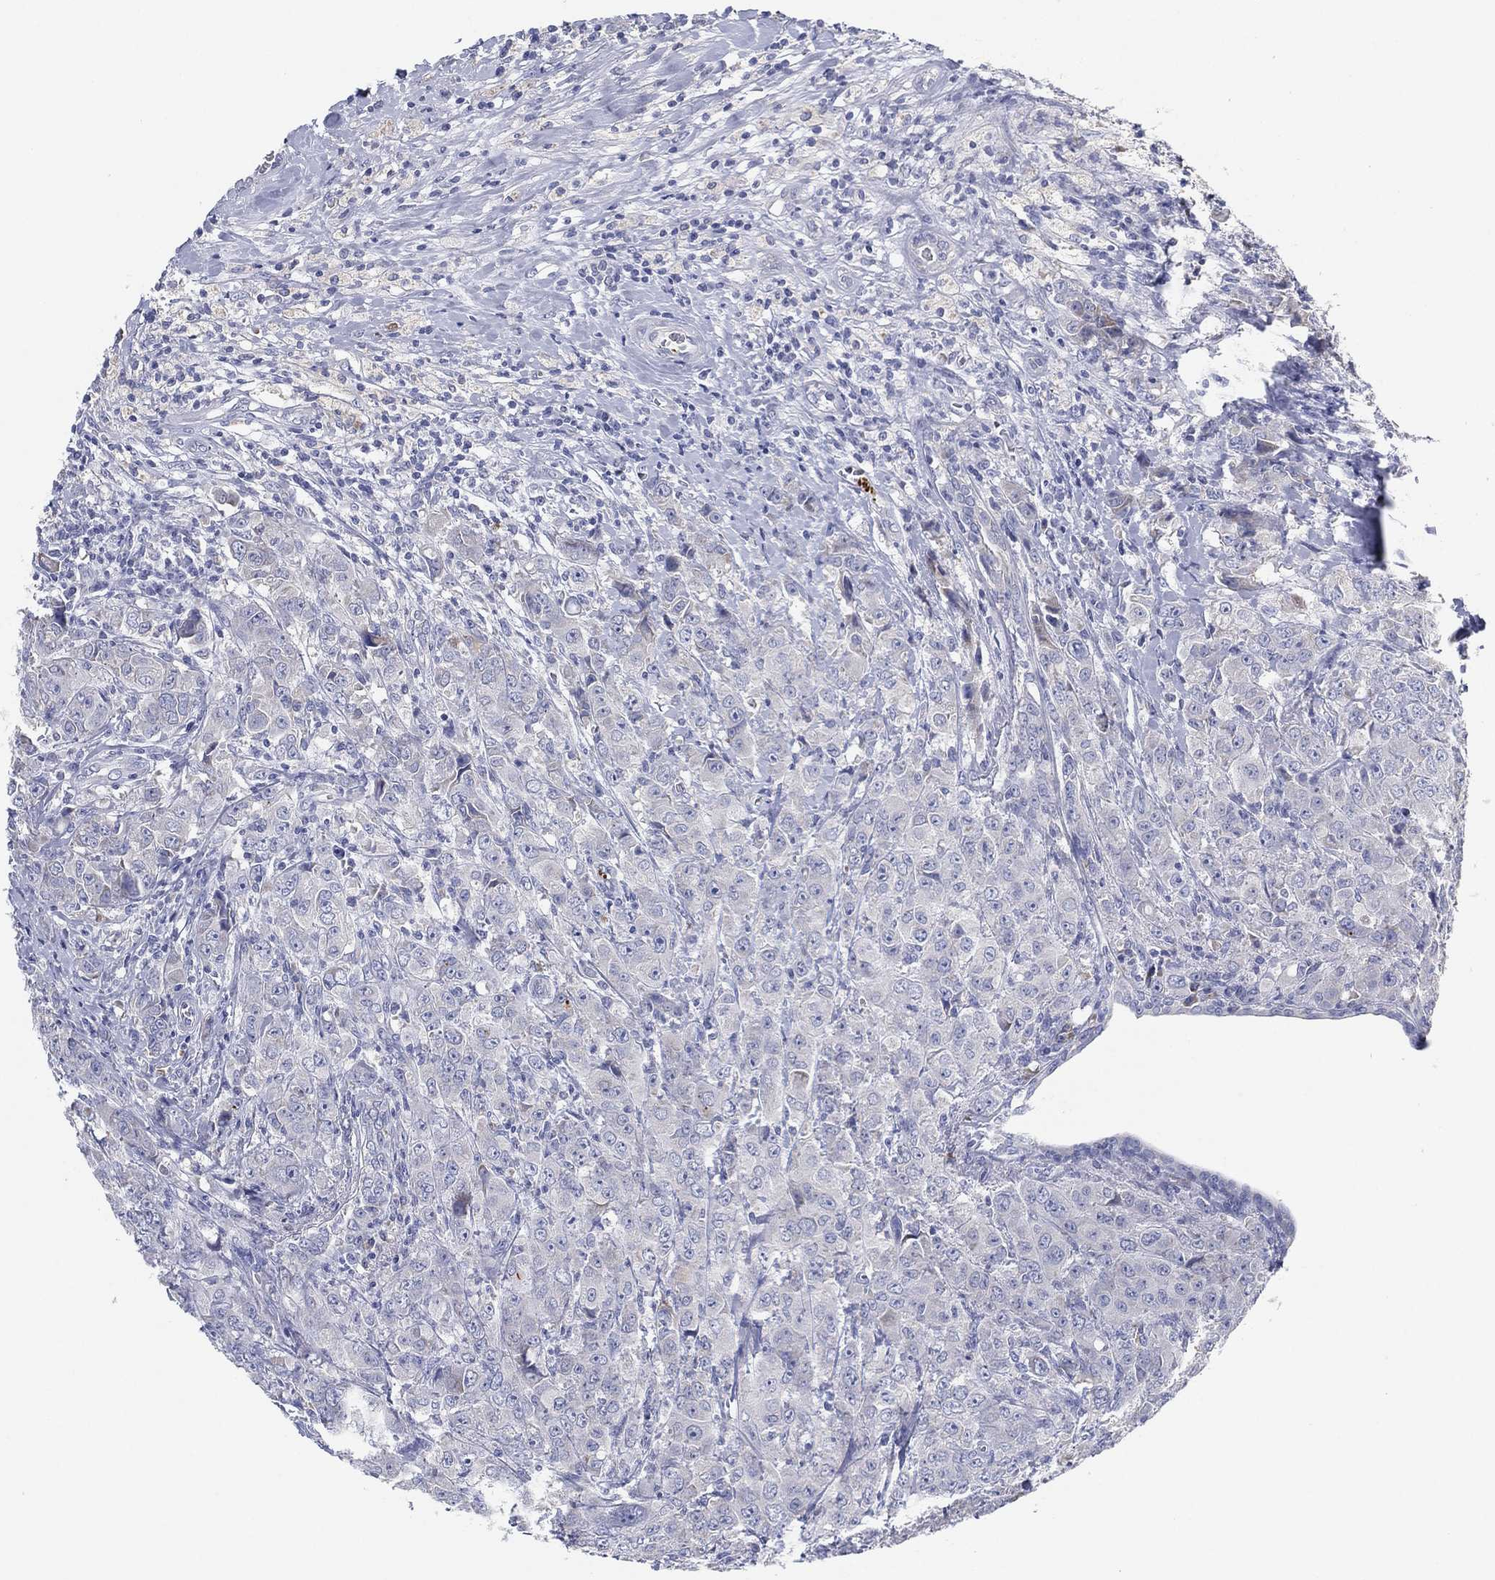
{"staining": {"intensity": "negative", "quantity": "none", "location": "none"}, "tissue": "breast cancer", "cell_type": "Tumor cells", "image_type": "cancer", "snomed": [{"axis": "morphology", "description": "Duct carcinoma"}, {"axis": "topography", "description": "Breast"}], "caption": "Protein analysis of breast cancer (intraductal carcinoma) shows no significant staining in tumor cells.", "gene": "TMEM40", "patient": {"sex": "female", "age": 43}}